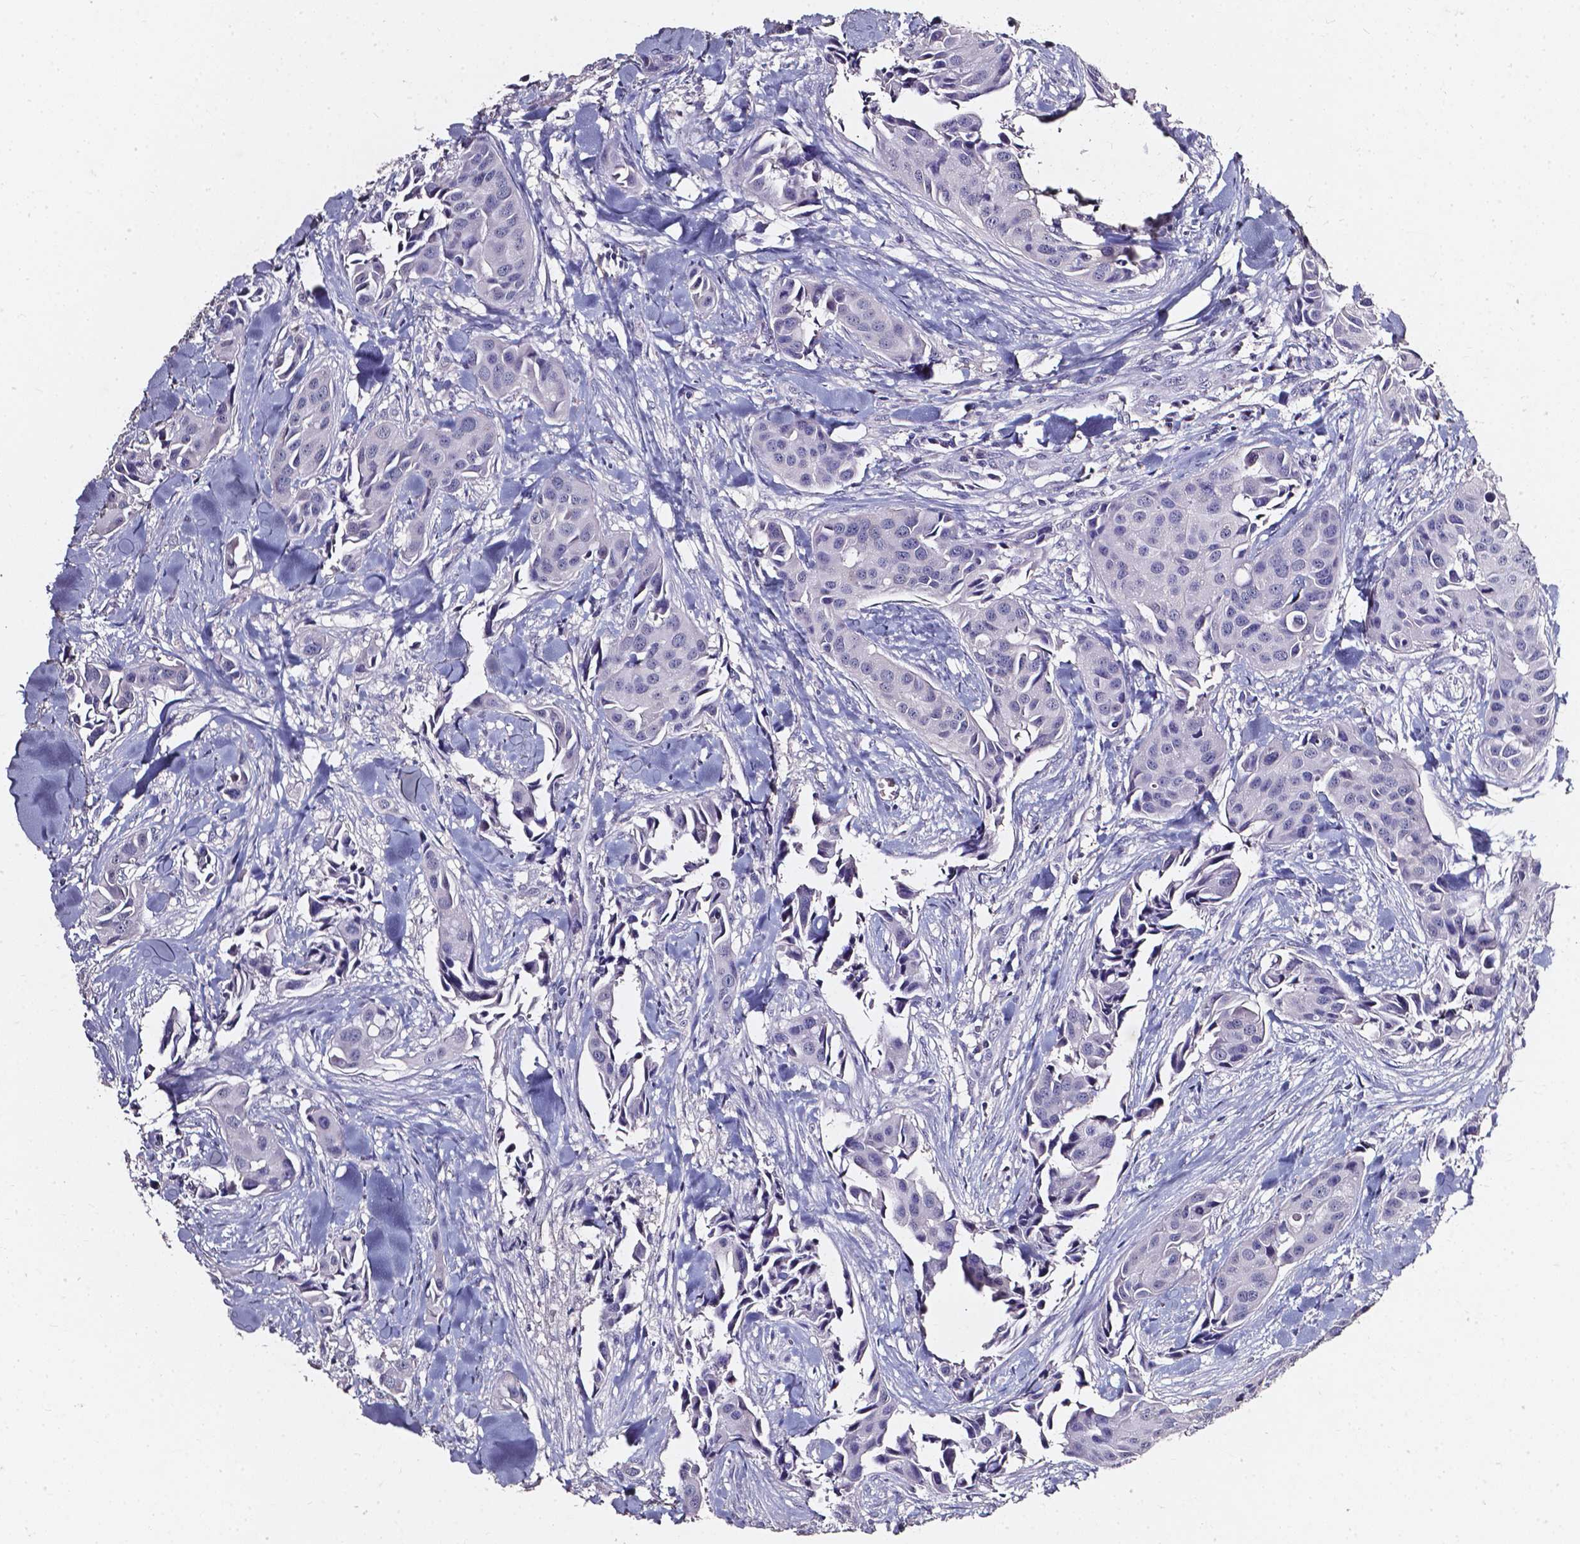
{"staining": {"intensity": "negative", "quantity": "none", "location": "none"}, "tissue": "head and neck cancer", "cell_type": "Tumor cells", "image_type": "cancer", "snomed": [{"axis": "morphology", "description": "Adenocarcinoma, NOS"}, {"axis": "topography", "description": "Head-Neck"}], "caption": "A photomicrograph of adenocarcinoma (head and neck) stained for a protein demonstrates no brown staining in tumor cells.", "gene": "AKR1B10", "patient": {"sex": "male", "age": 76}}